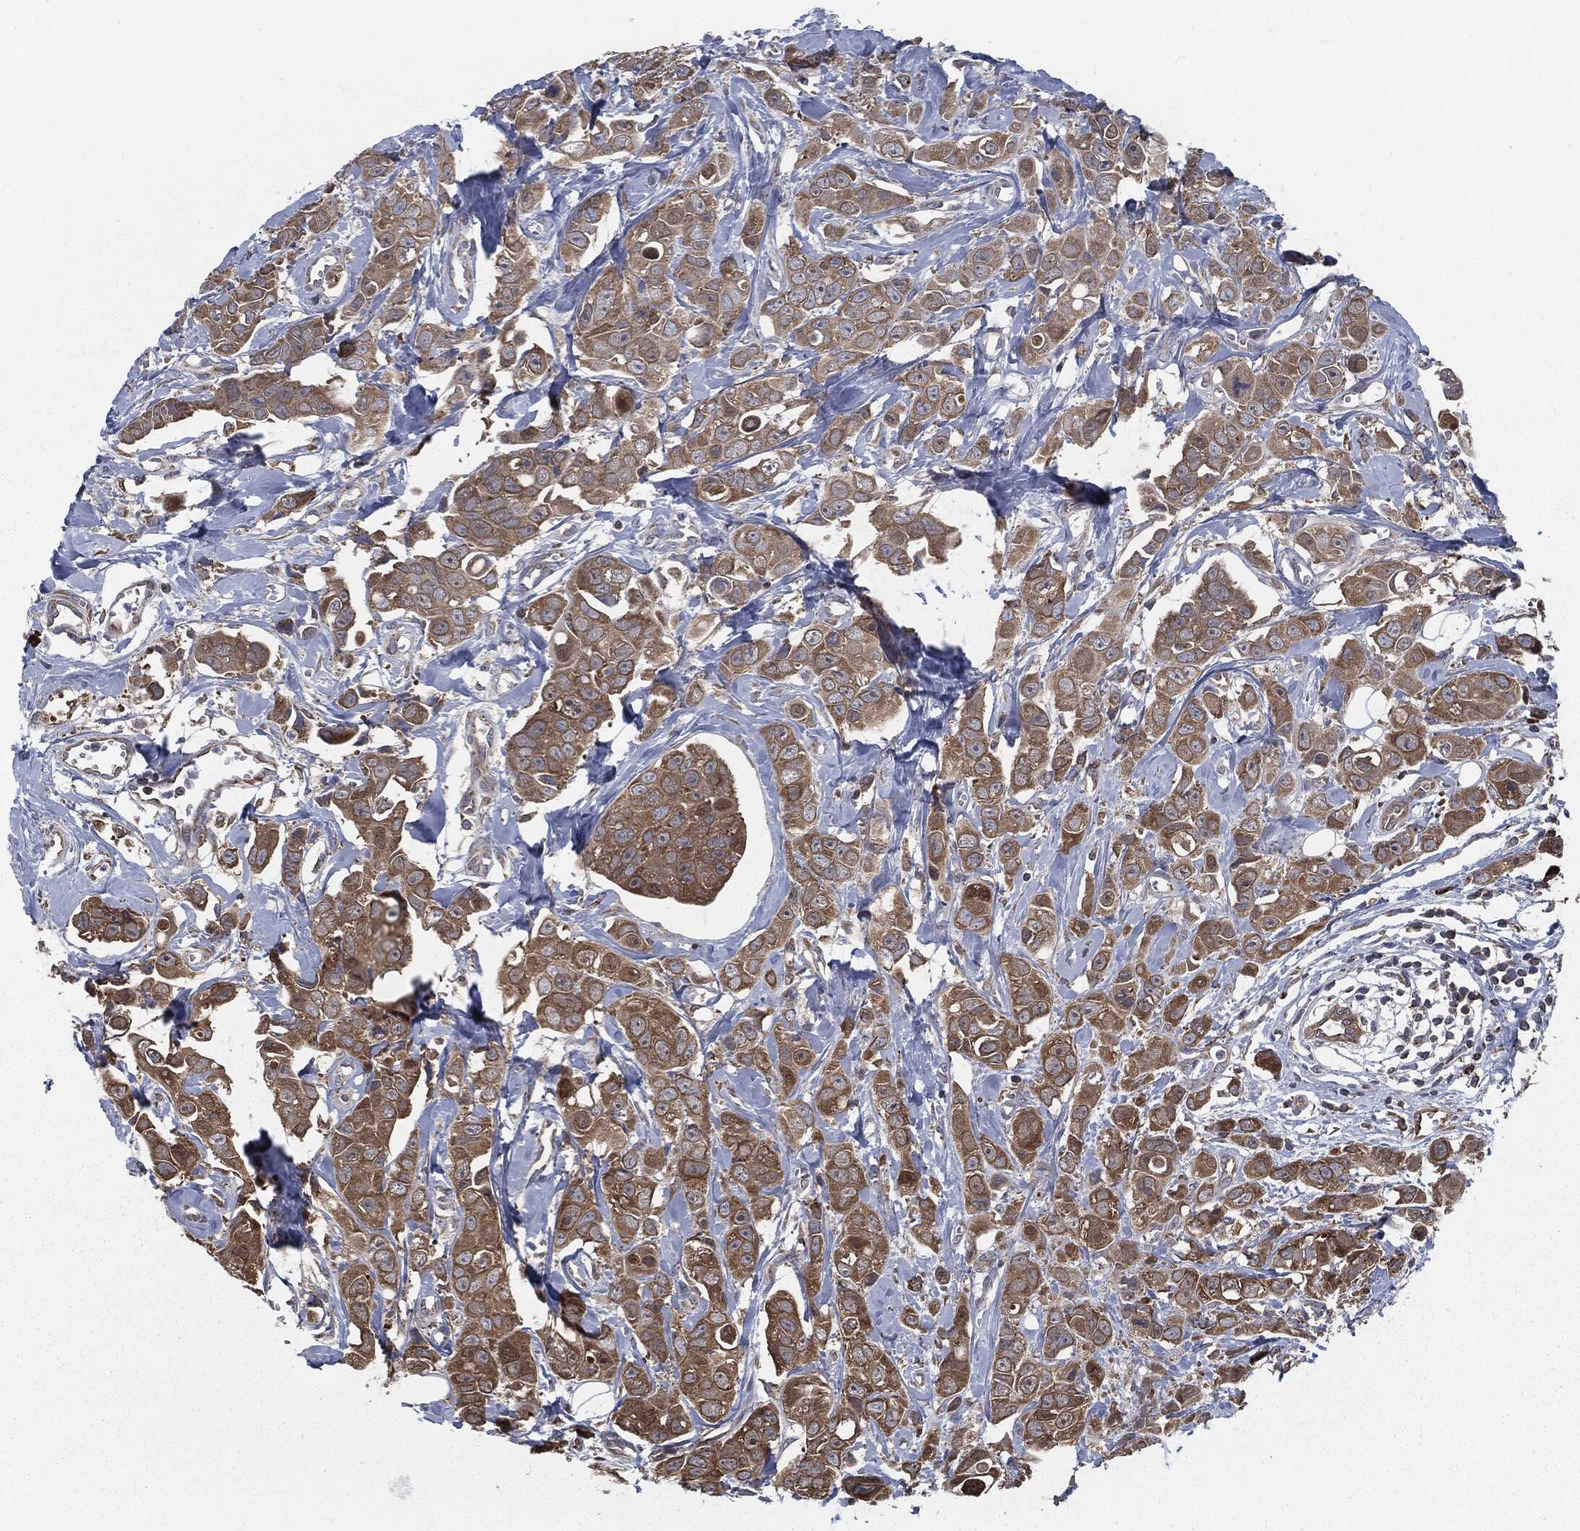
{"staining": {"intensity": "moderate", "quantity": ">75%", "location": "cytoplasmic/membranous"}, "tissue": "breast cancer", "cell_type": "Tumor cells", "image_type": "cancer", "snomed": [{"axis": "morphology", "description": "Duct carcinoma"}, {"axis": "topography", "description": "Breast"}], "caption": "IHC image of neoplastic tissue: breast invasive ductal carcinoma stained using immunohistochemistry displays medium levels of moderate protein expression localized specifically in the cytoplasmic/membranous of tumor cells, appearing as a cytoplasmic/membranous brown color.", "gene": "PRDX4", "patient": {"sex": "female", "age": 35}}